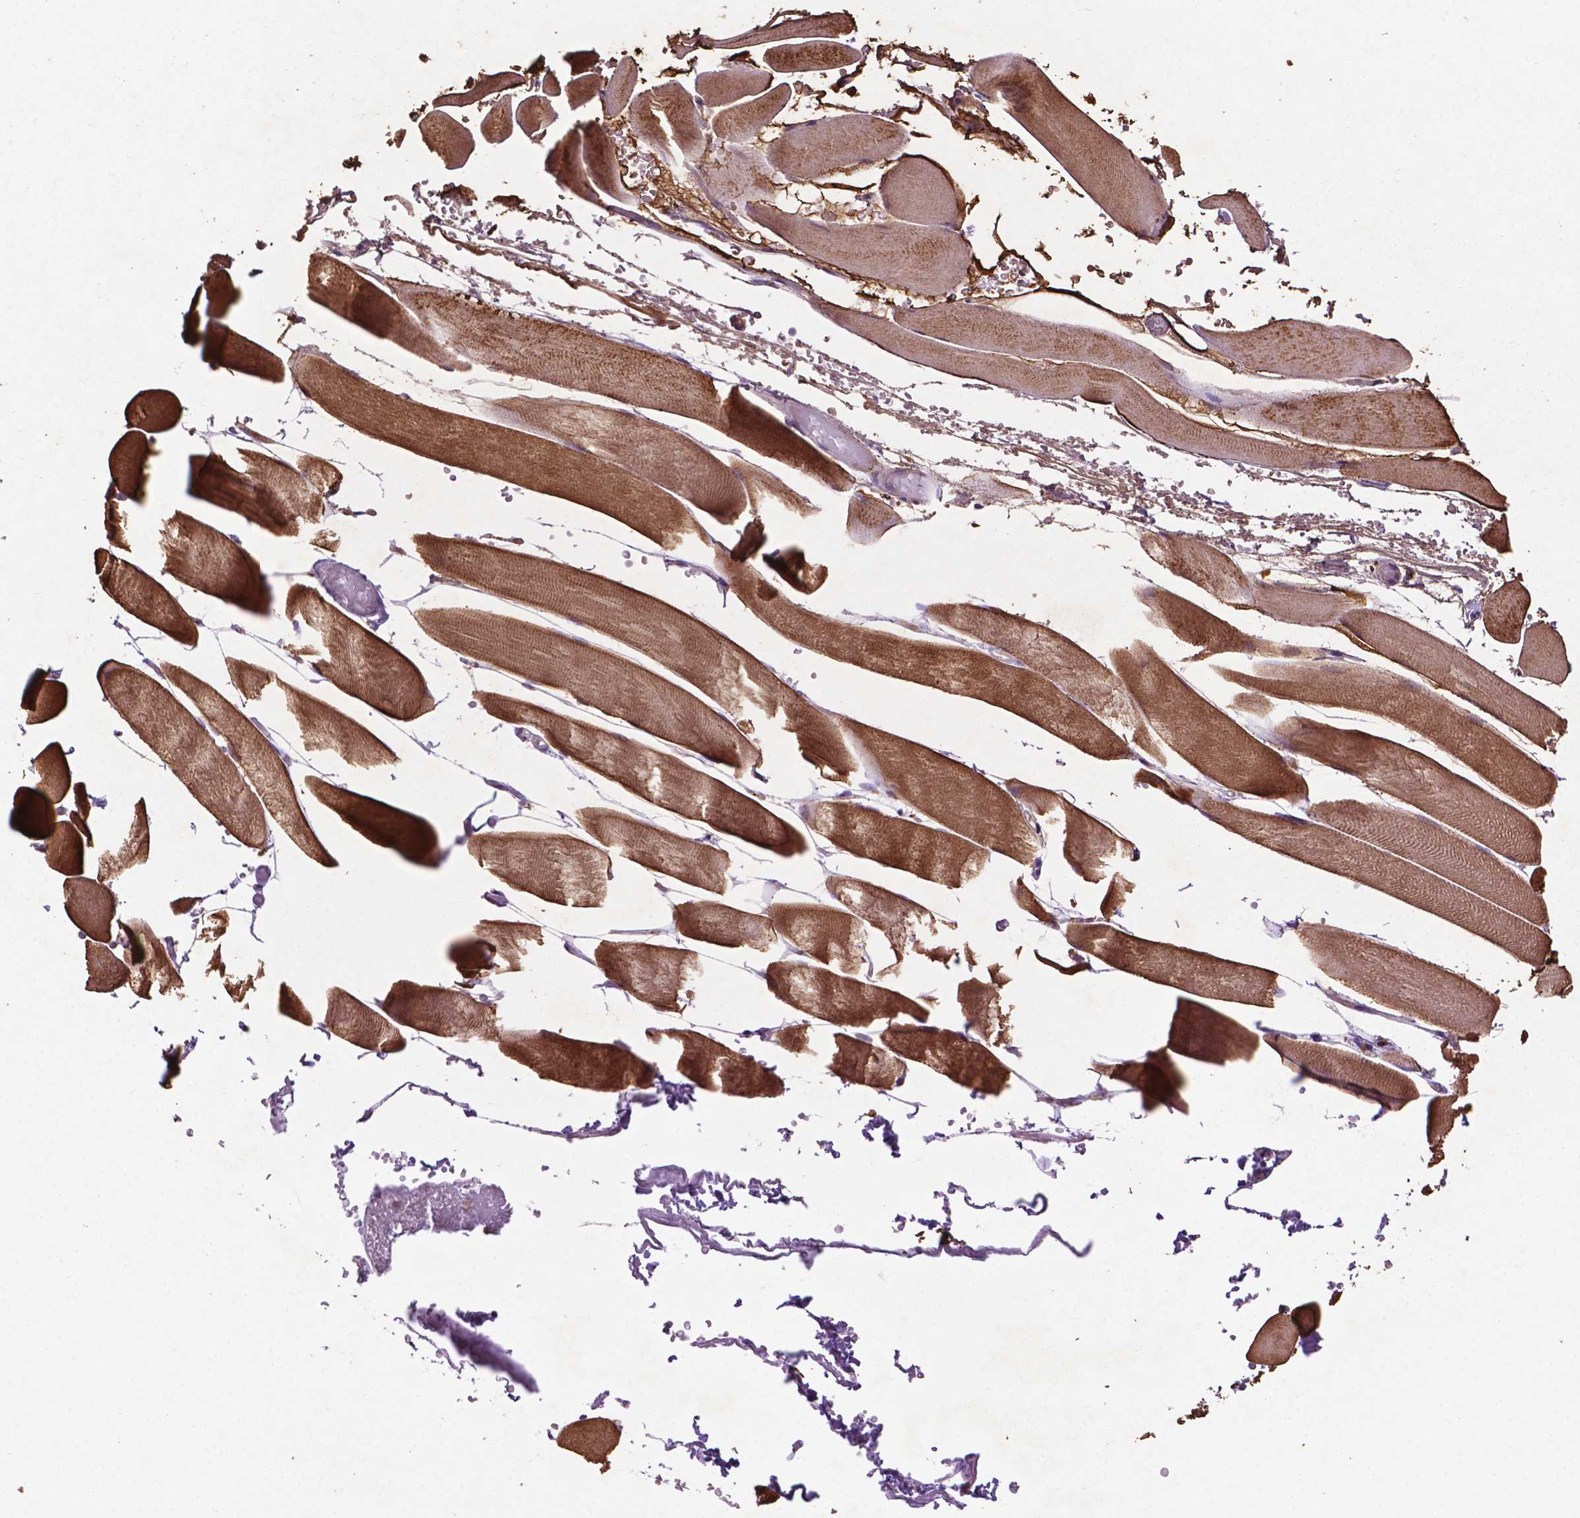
{"staining": {"intensity": "strong", "quantity": "25%-75%", "location": "cytoplasmic/membranous"}, "tissue": "skeletal muscle", "cell_type": "Myocytes", "image_type": "normal", "snomed": [{"axis": "morphology", "description": "Normal tissue, NOS"}, {"axis": "topography", "description": "Skeletal muscle"}], "caption": "A high-resolution micrograph shows IHC staining of normal skeletal muscle, which demonstrates strong cytoplasmic/membranous positivity in approximately 25%-75% of myocytes. The staining was performed using DAB (3,3'-diaminobenzidine), with brown indicating positive protein expression. Nuclei are stained blue with hematoxylin.", "gene": "MBTPS1", "patient": {"sex": "female", "age": 37}}